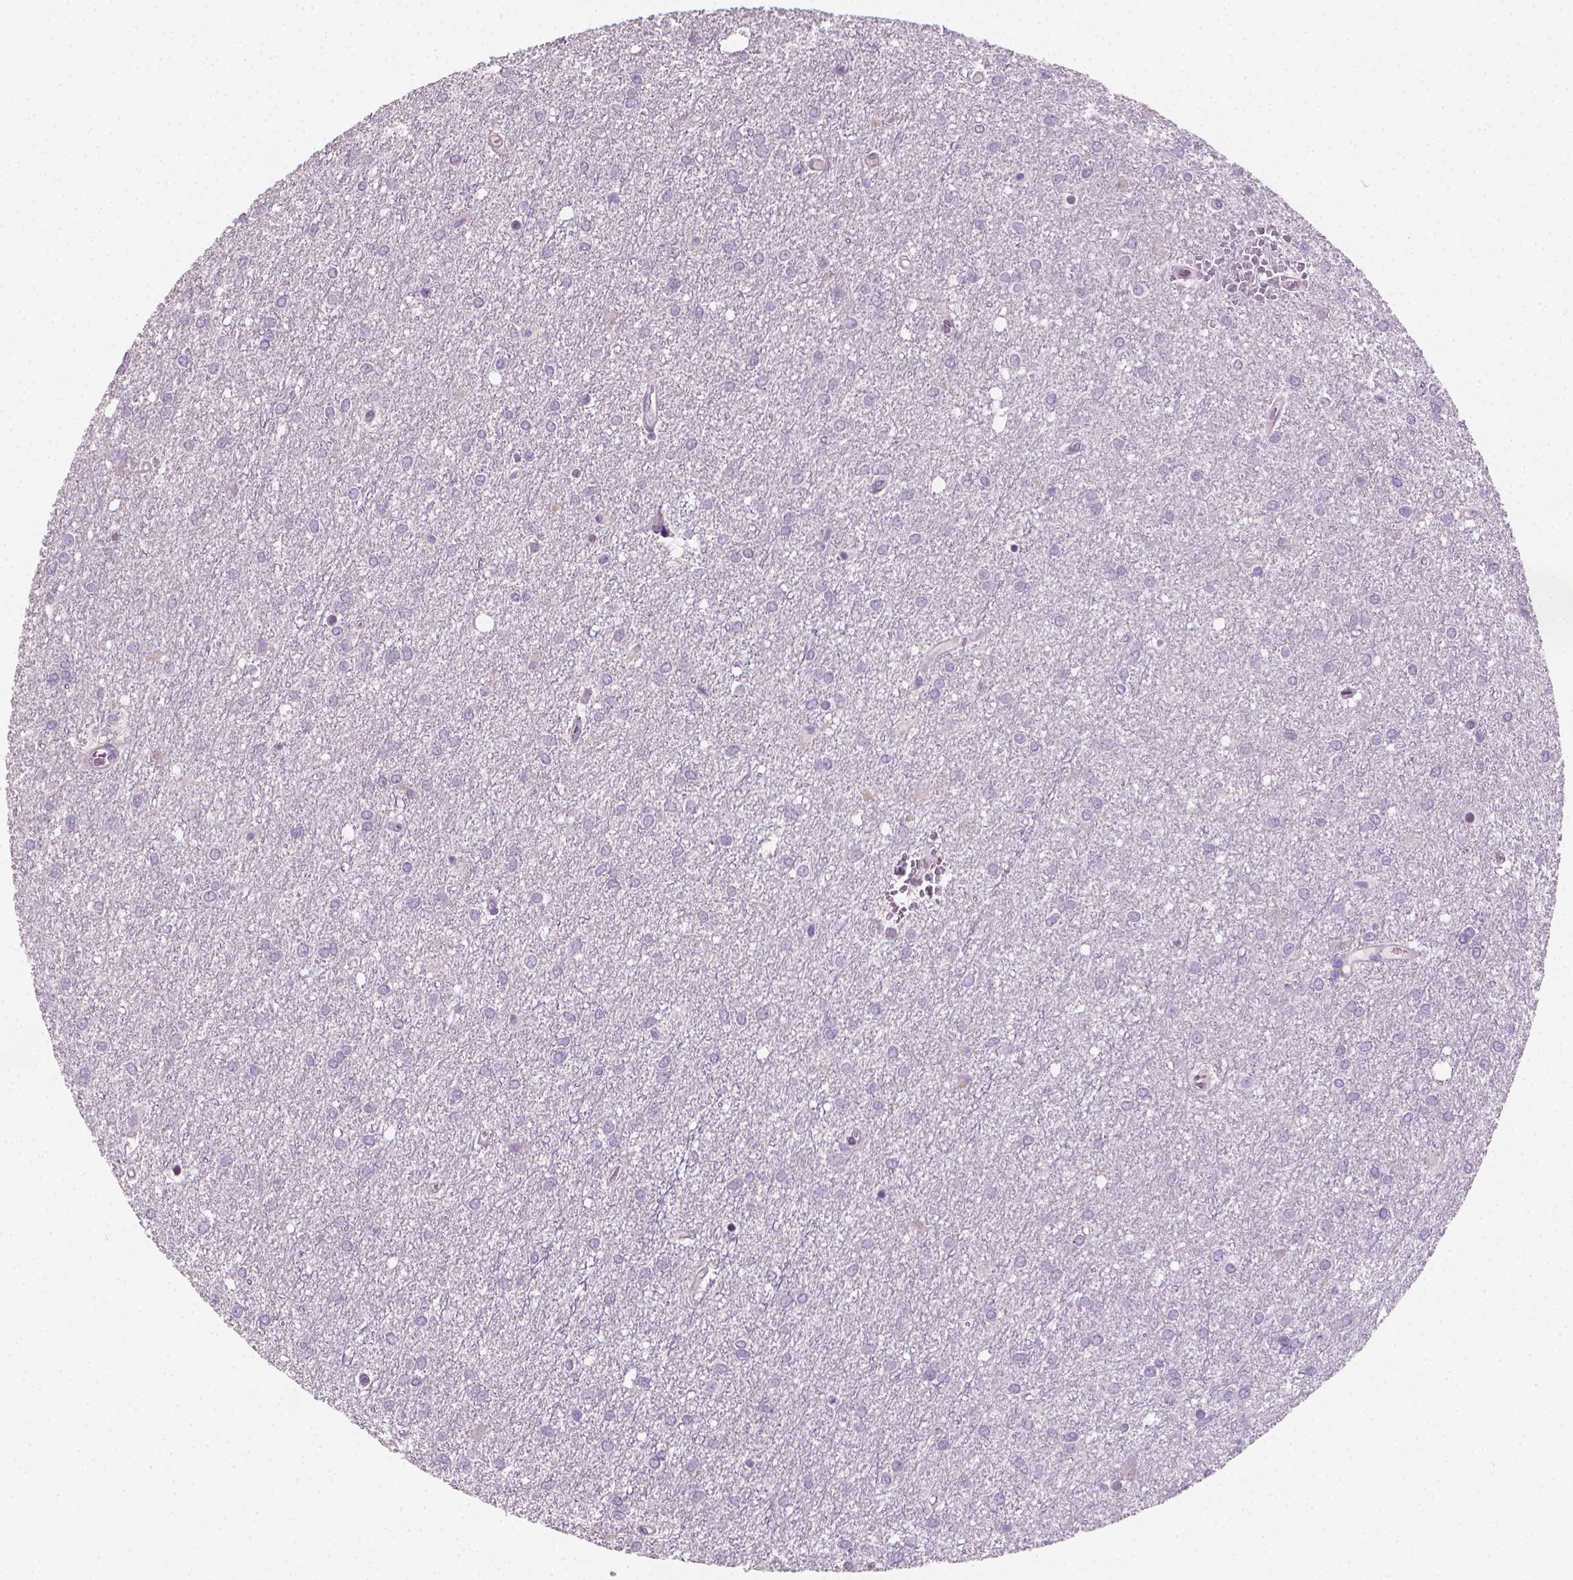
{"staining": {"intensity": "negative", "quantity": "none", "location": "none"}, "tissue": "glioma", "cell_type": "Tumor cells", "image_type": "cancer", "snomed": [{"axis": "morphology", "description": "Glioma, malignant, High grade"}, {"axis": "topography", "description": "Brain"}], "caption": "Immunohistochemistry of high-grade glioma (malignant) reveals no staining in tumor cells. The staining was performed using DAB to visualize the protein expression in brown, while the nuclei were stained in blue with hematoxylin (Magnification: 20x).", "gene": "CLXN", "patient": {"sex": "female", "age": 61}}